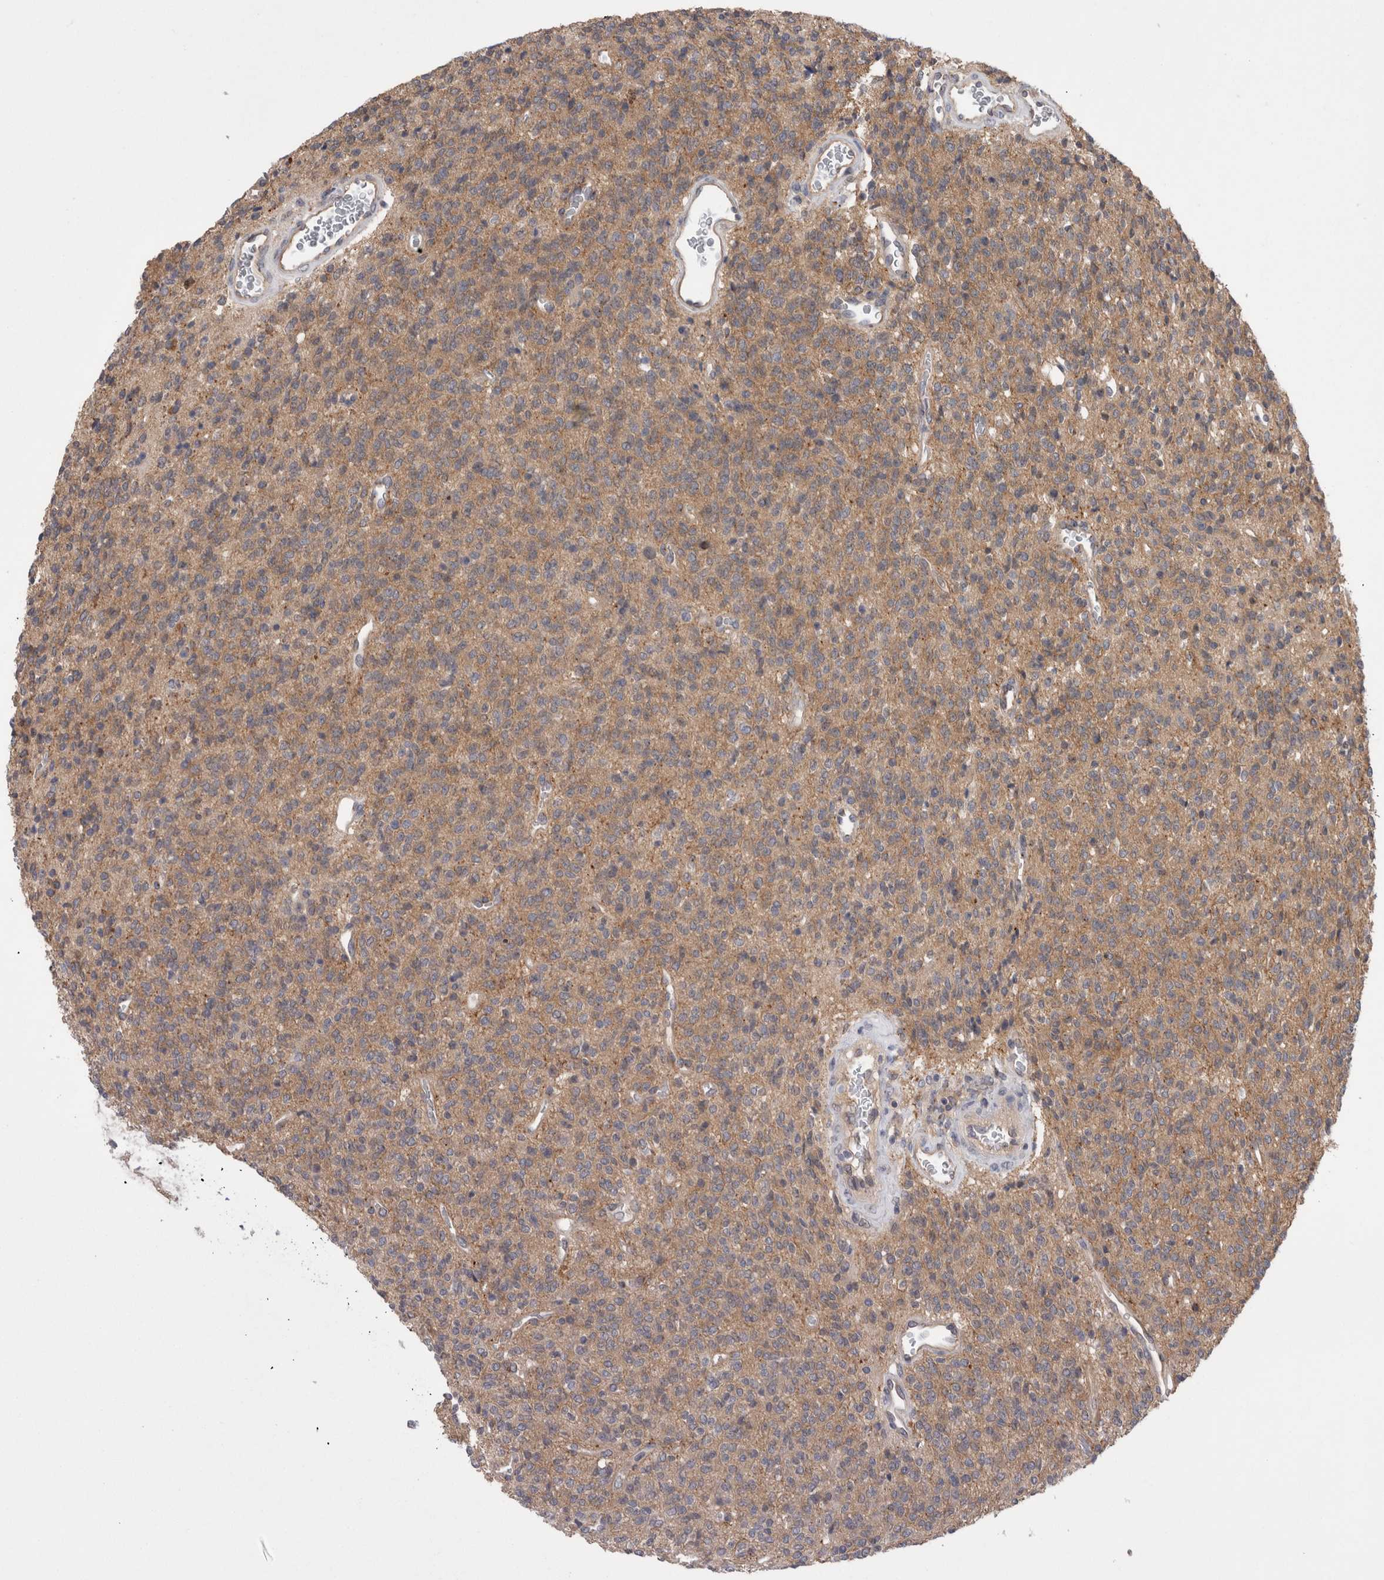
{"staining": {"intensity": "weak", "quantity": "25%-75%", "location": "cytoplasmic/membranous"}, "tissue": "glioma", "cell_type": "Tumor cells", "image_type": "cancer", "snomed": [{"axis": "morphology", "description": "Glioma, malignant, High grade"}, {"axis": "topography", "description": "Brain"}], "caption": "This is an image of immunohistochemistry staining of malignant high-grade glioma, which shows weak staining in the cytoplasmic/membranous of tumor cells.", "gene": "DCTN6", "patient": {"sex": "male", "age": 34}}